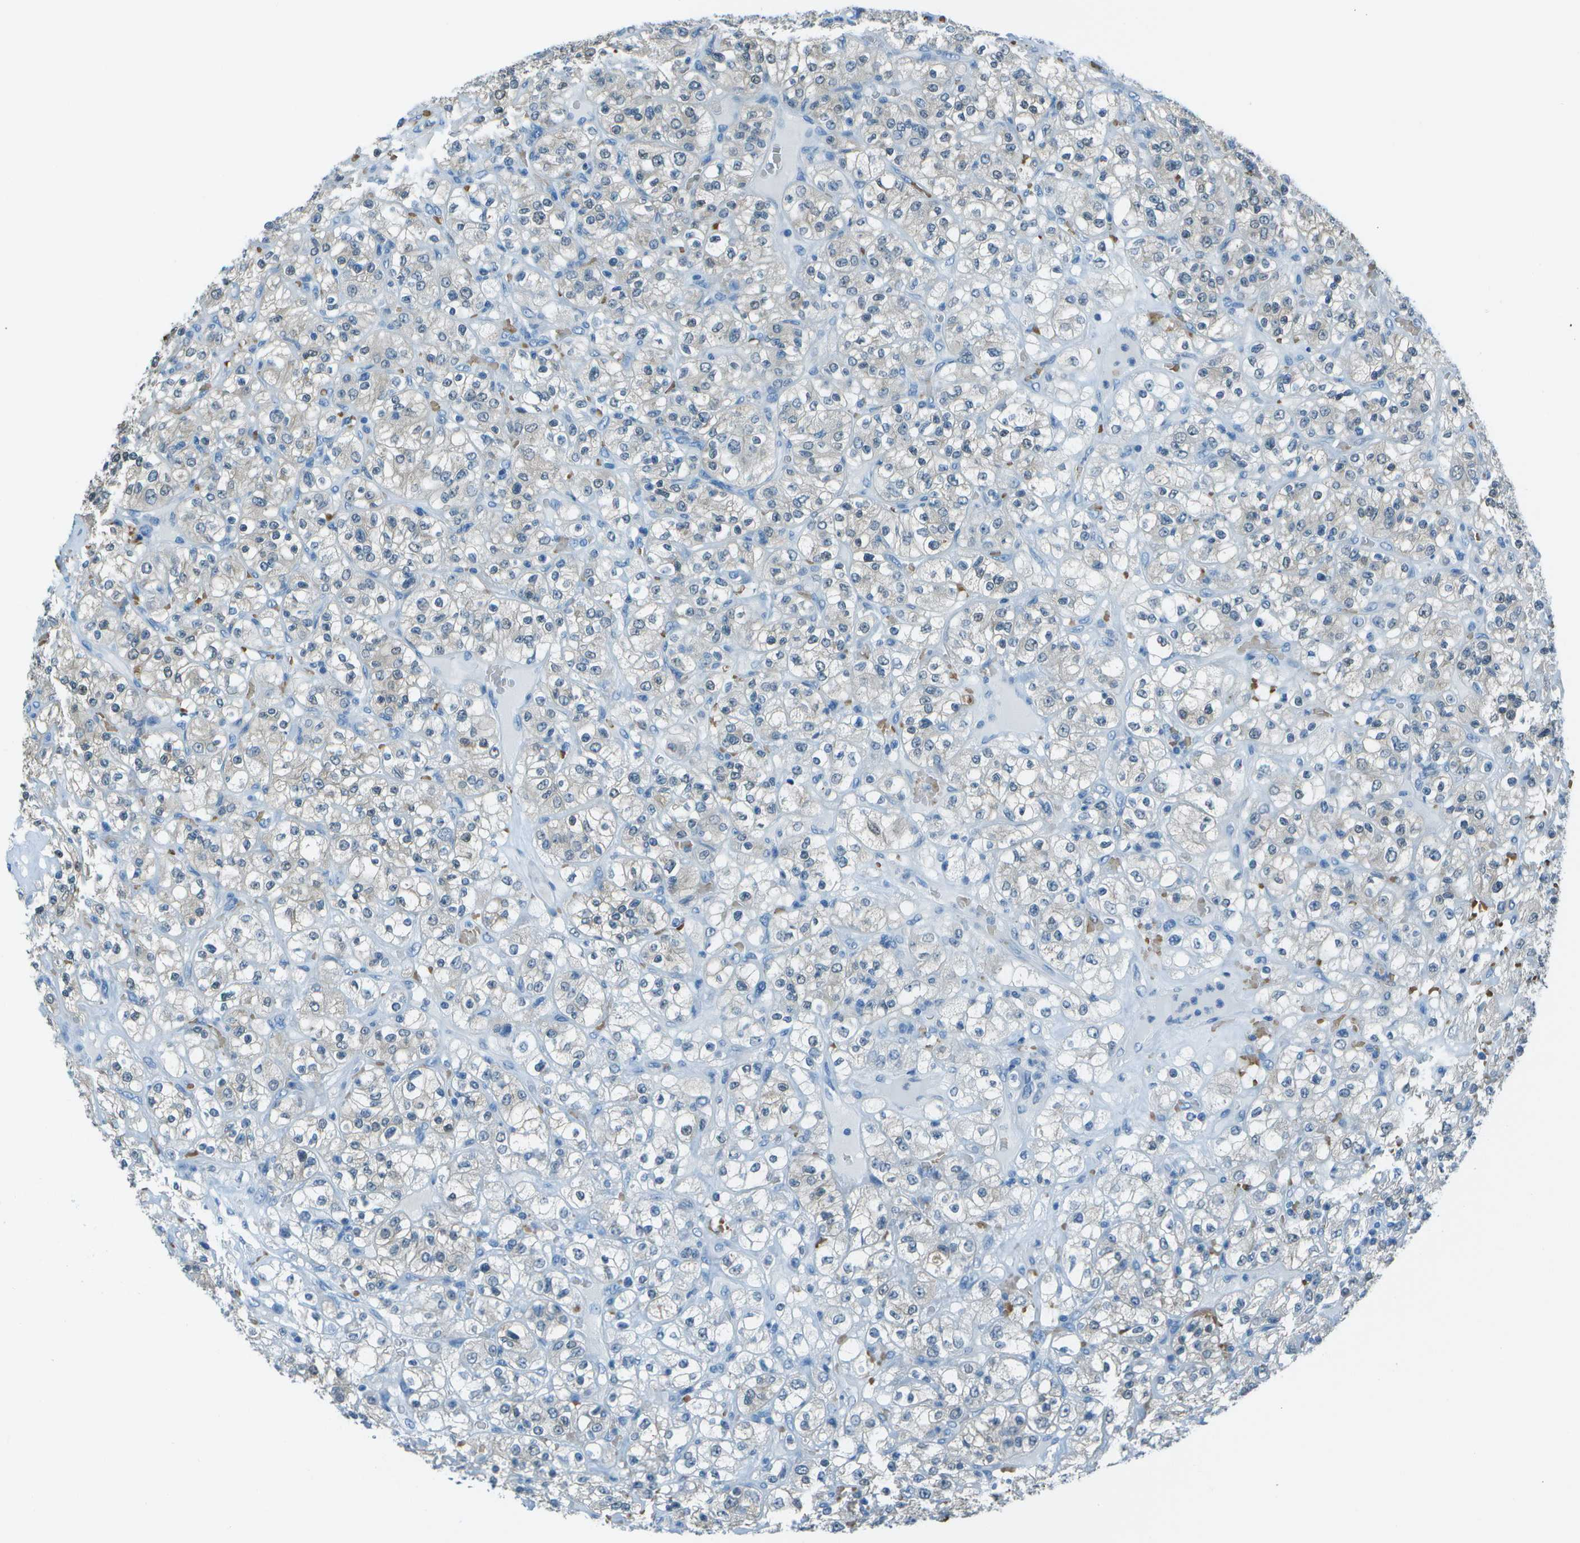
{"staining": {"intensity": "negative", "quantity": "none", "location": "none"}, "tissue": "renal cancer", "cell_type": "Tumor cells", "image_type": "cancer", "snomed": [{"axis": "morphology", "description": "Normal tissue, NOS"}, {"axis": "morphology", "description": "Adenocarcinoma, NOS"}, {"axis": "topography", "description": "Kidney"}], "caption": "Tumor cells show no significant protein expression in renal cancer (adenocarcinoma).", "gene": "ASL", "patient": {"sex": "female", "age": 72}}